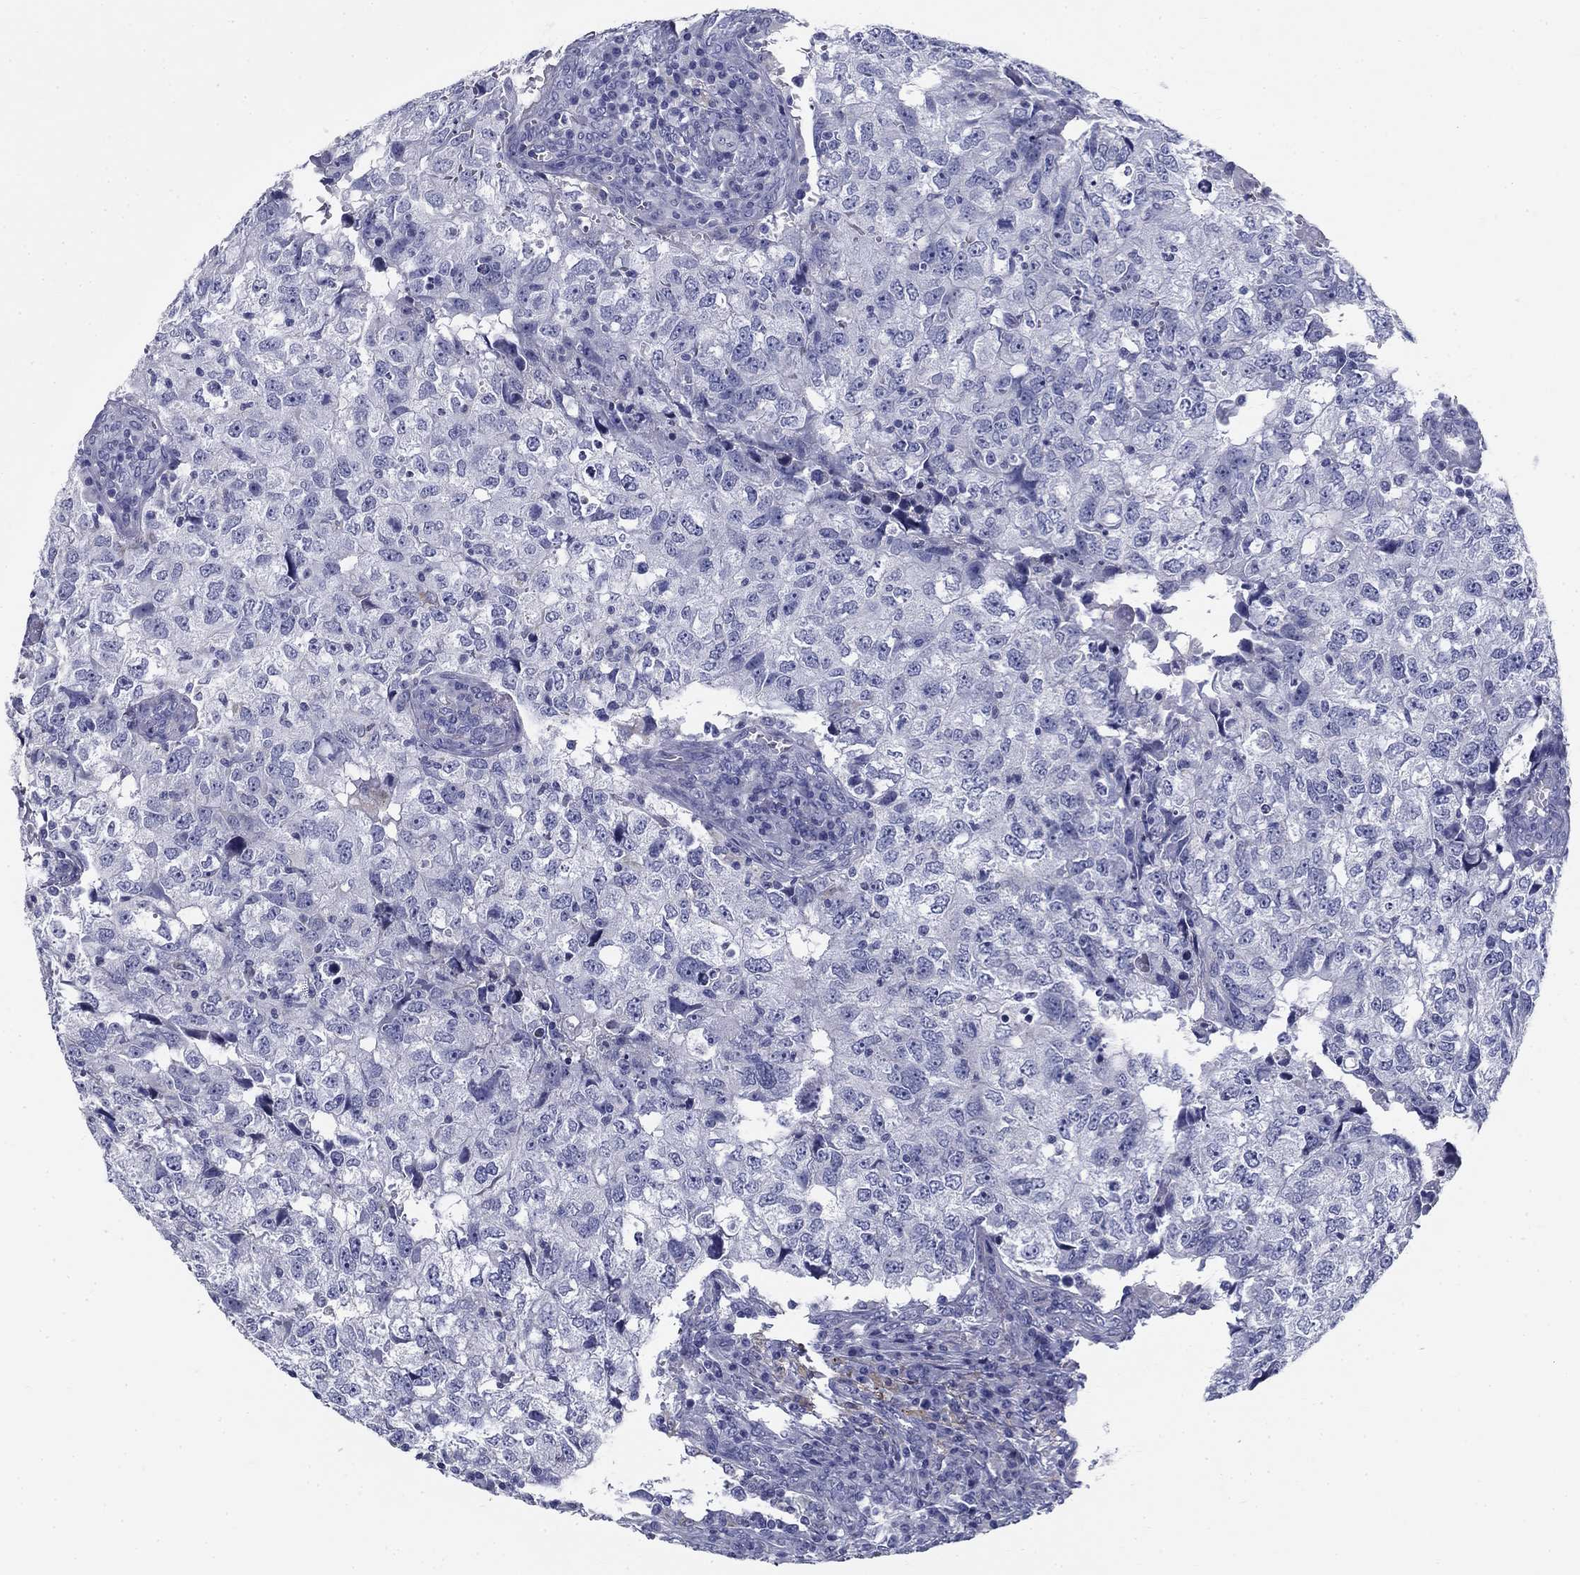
{"staining": {"intensity": "negative", "quantity": "none", "location": "none"}, "tissue": "breast cancer", "cell_type": "Tumor cells", "image_type": "cancer", "snomed": [{"axis": "morphology", "description": "Duct carcinoma"}, {"axis": "topography", "description": "Breast"}], "caption": "This is an IHC micrograph of breast invasive ductal carcinoma. There is no expression in tumor cells.", "gene": "UPB1", "patient": {"sex": "female", "age": 30}}